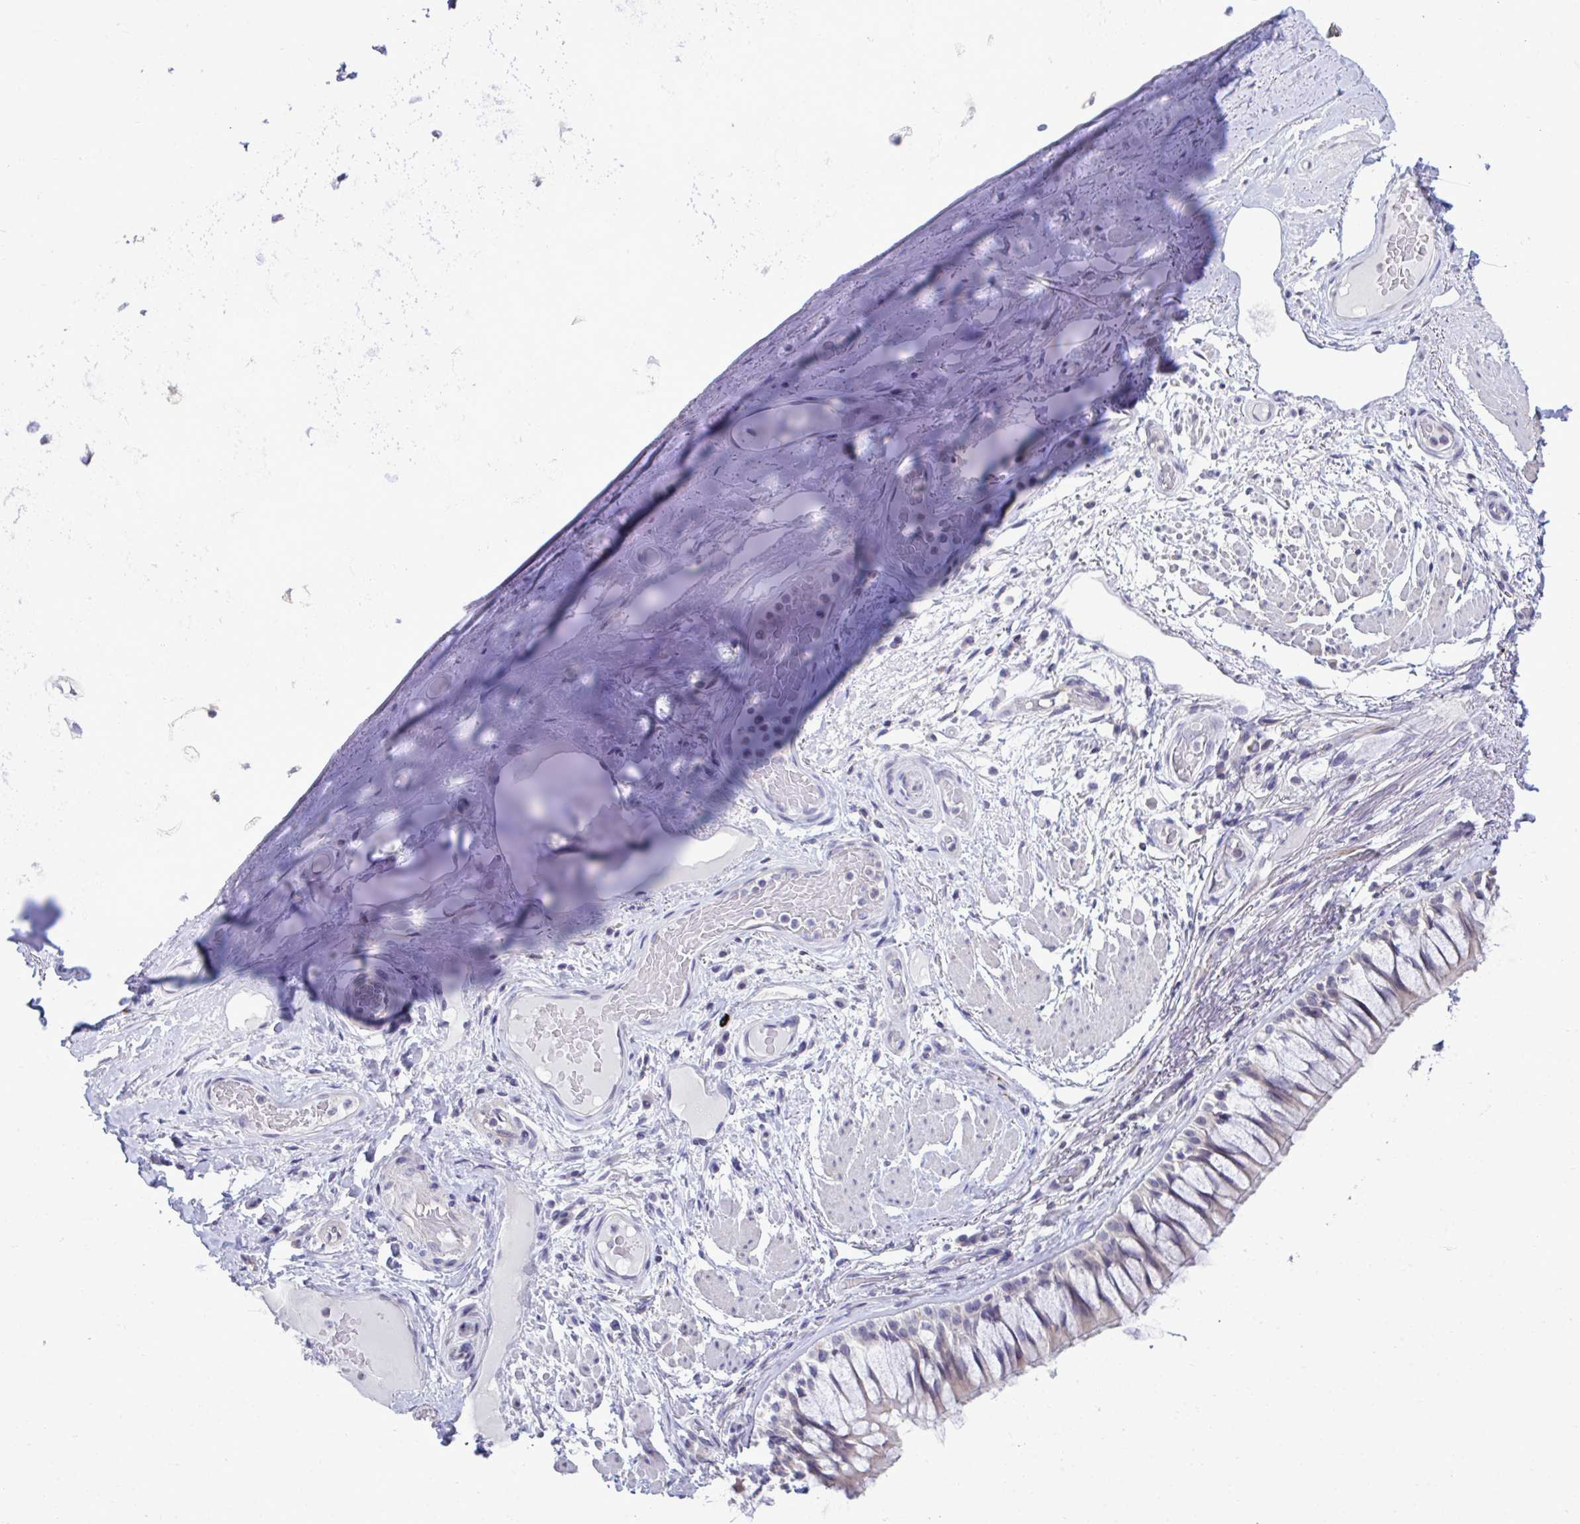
{"staining": {"intensity": "negative", "quantity": "none", "location": "none"}, "tissue": "adipose tissue", "cell_type": "Adipocytes", "image_type": "normal", "snomed": [{"axis": "morphology", "description": "Normal tissue, NOS"}, {"axis": "topography", "description": "Cartilage tissue"}, {"axis": "topography", "description": "Bronchus"}], "caption": "Adipose tissue was stained to show a protein in brown. There is no significant positivity in adipocytes. (DAB (3,3'-diaminobenzidine) immunohistochemistry (IHC) with hematoxylin counter stain).", "gene": "PIGK", "patient": {"sex": "male", "age": 64}}